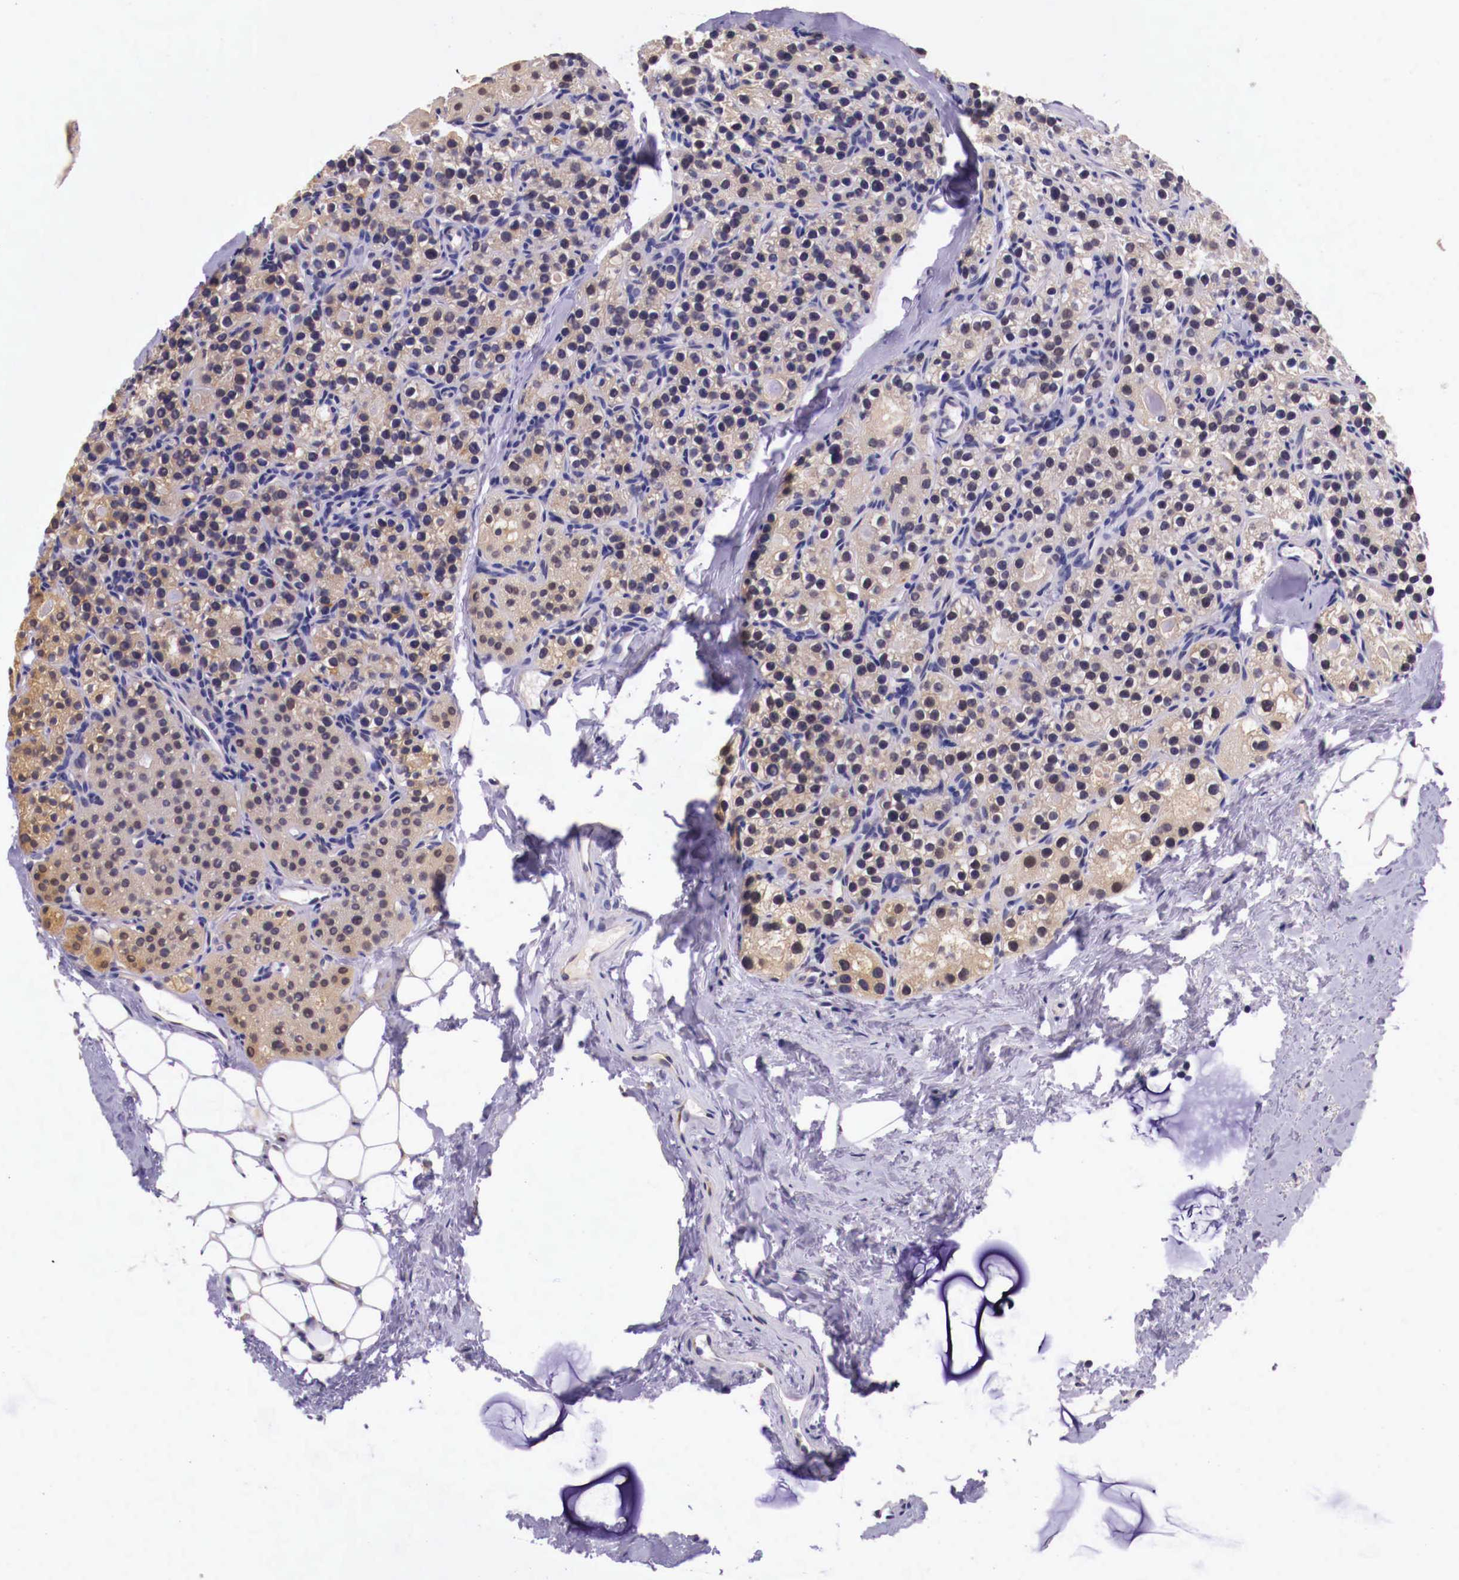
{"staining": {"intensity": "weak", "quantity": ">75%", "location": "cytoplasmic/membranous"}, "tissue": "parathyroid gland", "cell_type": "Glandular cells", "image_type": "normal", "snomed": [{"axis": "morphology", "description": "Normal tissue, NOS"}, {"axis": "topography", "description": "Parathyroid gland"}], "caption": "IHC staining of benign parathyroid gland, which reveals low levels of weak cytoplasmic/membranous expression in approximately >75% of glandular cells indicating weak cytoplasmic/membranous protein positivity. The staining was performed using DAB (3,3'-diaminobenzidine) (brown) for protein detection and nuclei were counterstained in hematoxylin (blue).", "gene": "GRIPAP1", "patient": {"sex": "female", "age": 54}}